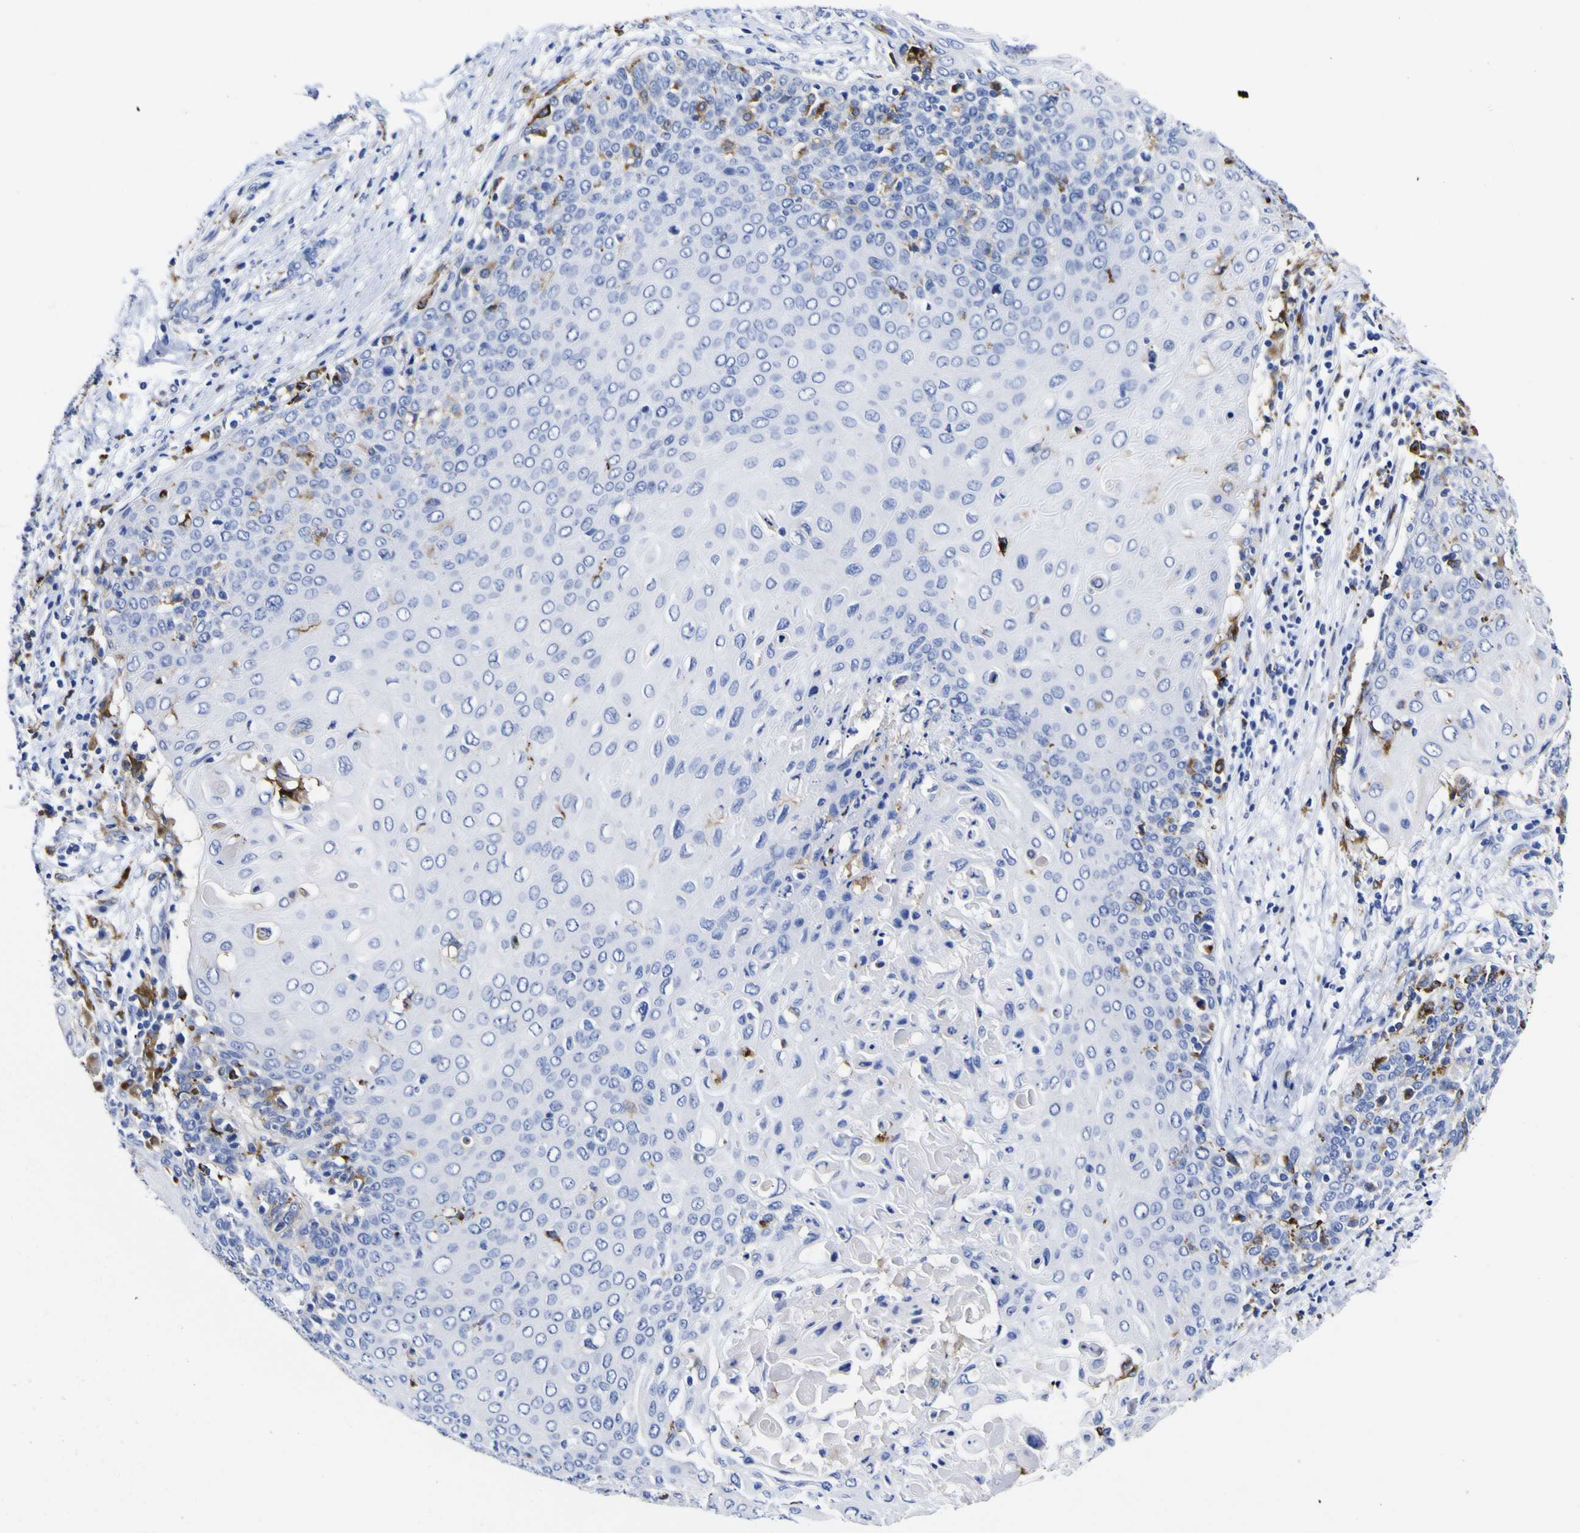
{"staining": {"intensity": "moderate", "quantity": "<25%", "location": "cytoplasmic/membranous"}, "tissue": "cervical cancer", "cell_type": "Tumor cells", "image_type": "cancer", "snomed": [{"axis": "morphology", "description": "Squamous cell carcinoma, NOS"}, {"axis": "topography", "description": "Cervix"}], "caption": "This is an image of IHC staining of cervical squamous cell carcinoma, which shows moderate positivity in the cytoplasmic/membranous of tumor cells.", "gene": "HLA-DQA1", "patient": {"sex": "female", "age": 39}}